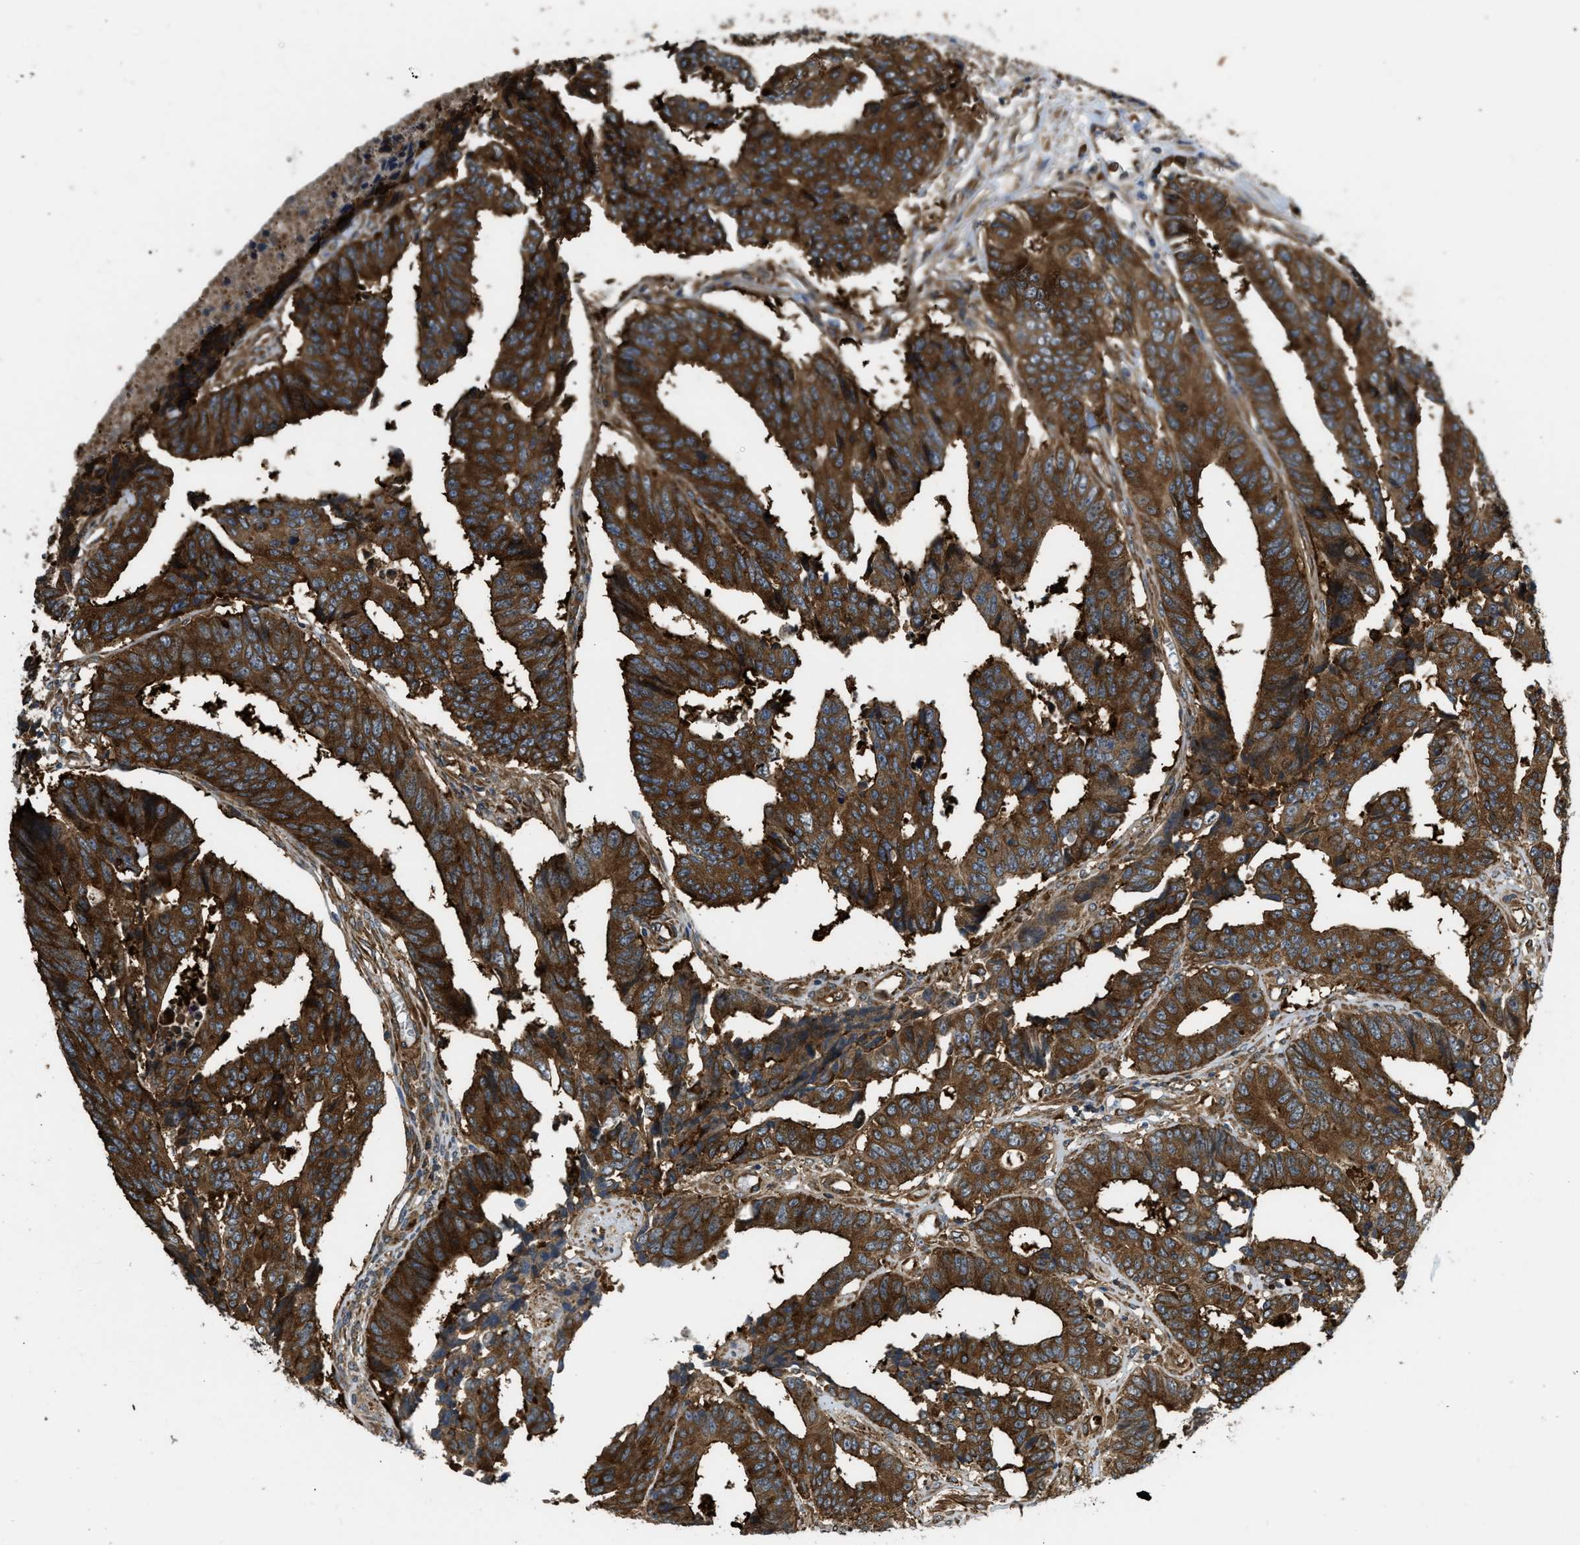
{"staining": {"intensity": "strong", "quantity": ">75%", "location": "cytoplasmic/membranous"}, "tissue": "colorectal cancer", "cell_type": "Tumor cells", "image_type": "cancer", "snomed": [{"axis": "morphology", "description": "Adenocarcinoma, NOS"}, {"axis": "topography", "description": "Rectum"}], "caption": "DAB immunohistochemical staining of human colorectal cancer displays strong cytoplasmic/membranous protein positivity in about >75% of tumor cells.", "gene": "RASGRF2", "patient": {"sex": "male", "age": 84}}